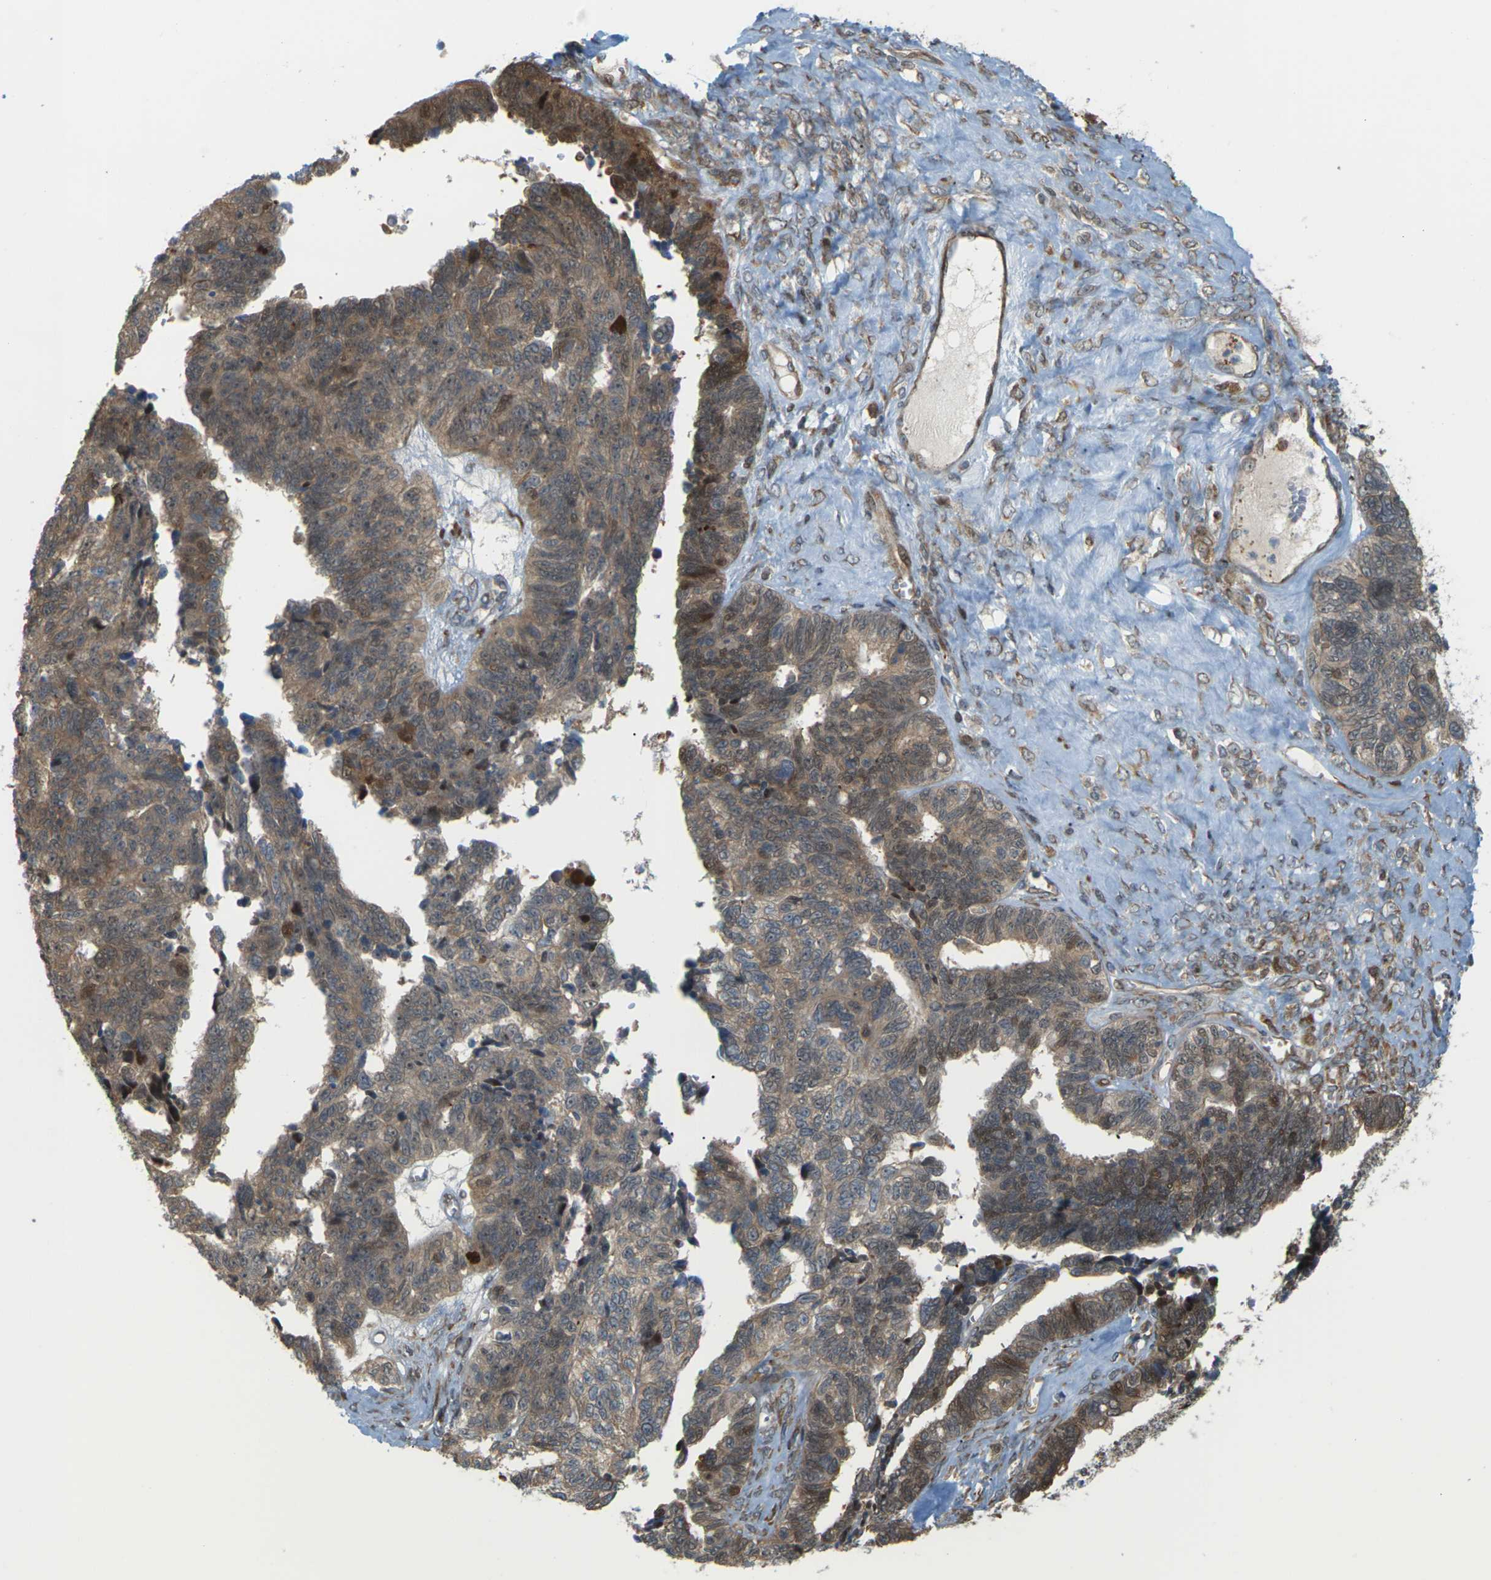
{"staining": {"intensity": "moderate", "quantity": ">75%", "location": "cytoplasmic/membranous"}, "tissue": "ovarian cancer", "cell_type": "Tumor cells", "image_type": "cancer", "snomed": [{"axis": "morphology", "description": "Cystadenocarcinoma, serous, NOS"}, {"axis": "topography", "description": "Ovary"}], "caption": "Brown immunohistochemical staining in ovarian serous cystadenocarcinoma demonstrates moderate cytoplasmic/membranous positivity in approximately >75% of tumor cells.", "gene": "ROBO1", "patient": {"sex": "female", "age": 79}}